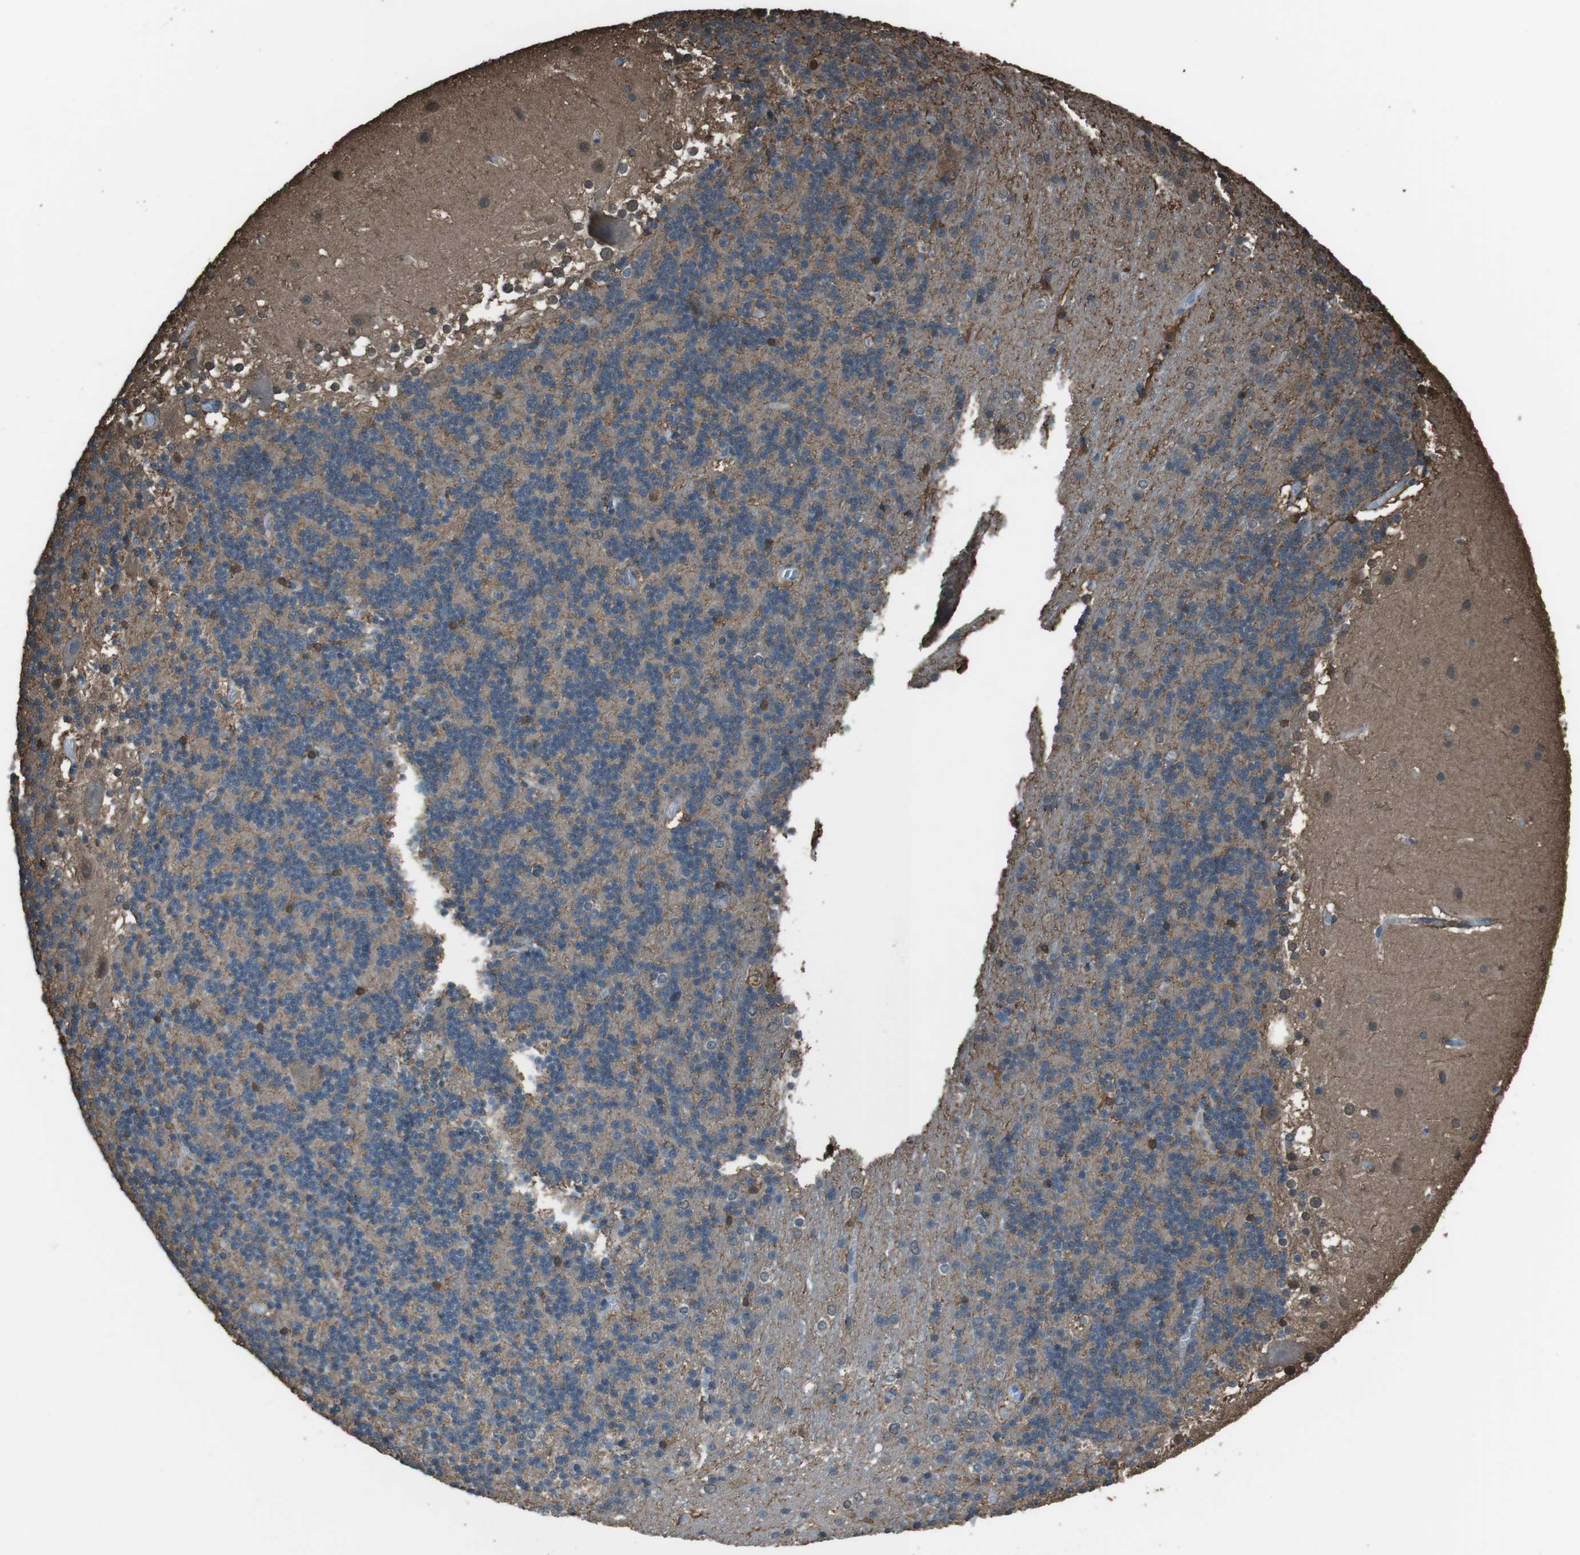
{"staining": {"intensity": "moderate", "quantity": "<25%", "location": "cytoplasmic/membranous"}, "tissue": "cerebellum", "cell_type": "Cells in granular layer", "image_type": "normal", "snomed": [{"axis": "morphology", "description": "Normal tissue, NOS"}, {"axis": "topography", "description": "Cerebellum"}], "caption": "IHC staining of benign cerebellum, which exhibits low levels of moderate cytoplasmic/membranous expression in about <25% of cells in granular layer indicating moderate cytoplasmic/membranous protein positivity. The staining was performed using DAB (3,3'-diaminobenzidine) (brown) for protein detection and nuclei were counterstained in hematoxylin (blue).", "gene": "TWSG1", "patient": {"sex": "female", "age": 19}}